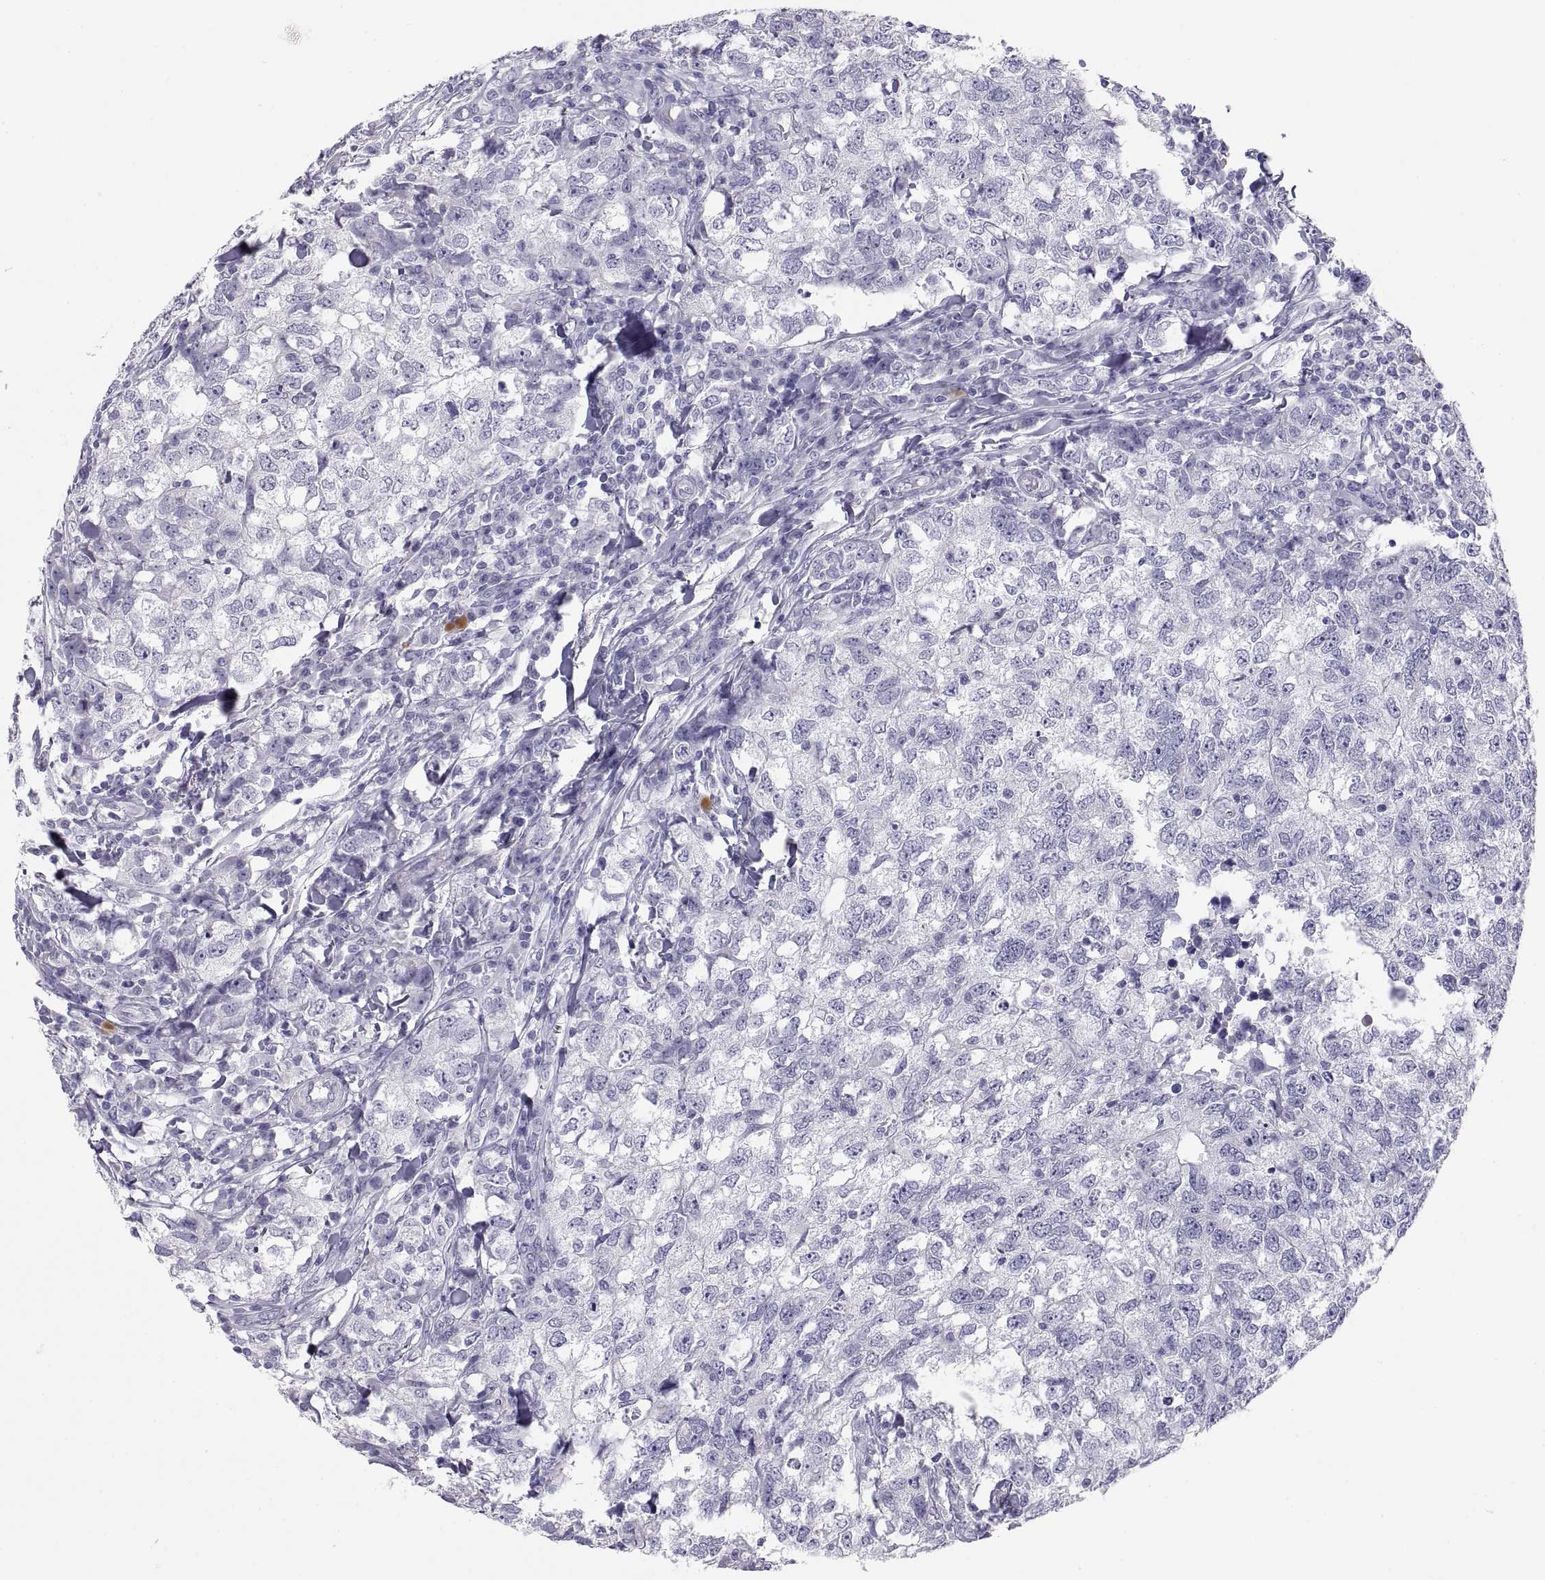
{"staining": {"intensity": "negative", "quantity": "none", "location": "none"}, "tissue": "breast cancer", "cell_type": "Tumor cells", "image_type": "cancer", "snomed": [{"axis": "morphology", "description": "Duct carcinoma"}, {"axis": "topography", "description": "Breast"}], "caption": "The image shows no staining of tumor cells in breast infiltrating ductal carcinoma. The staining was performed using DAB to visualize the protein expression in brown, while the nuclei were stained in blue with hematoxylin (Magnification: 20x).", "gene": "FAM170A", "patient": {"sex": "female", "age": 30}}